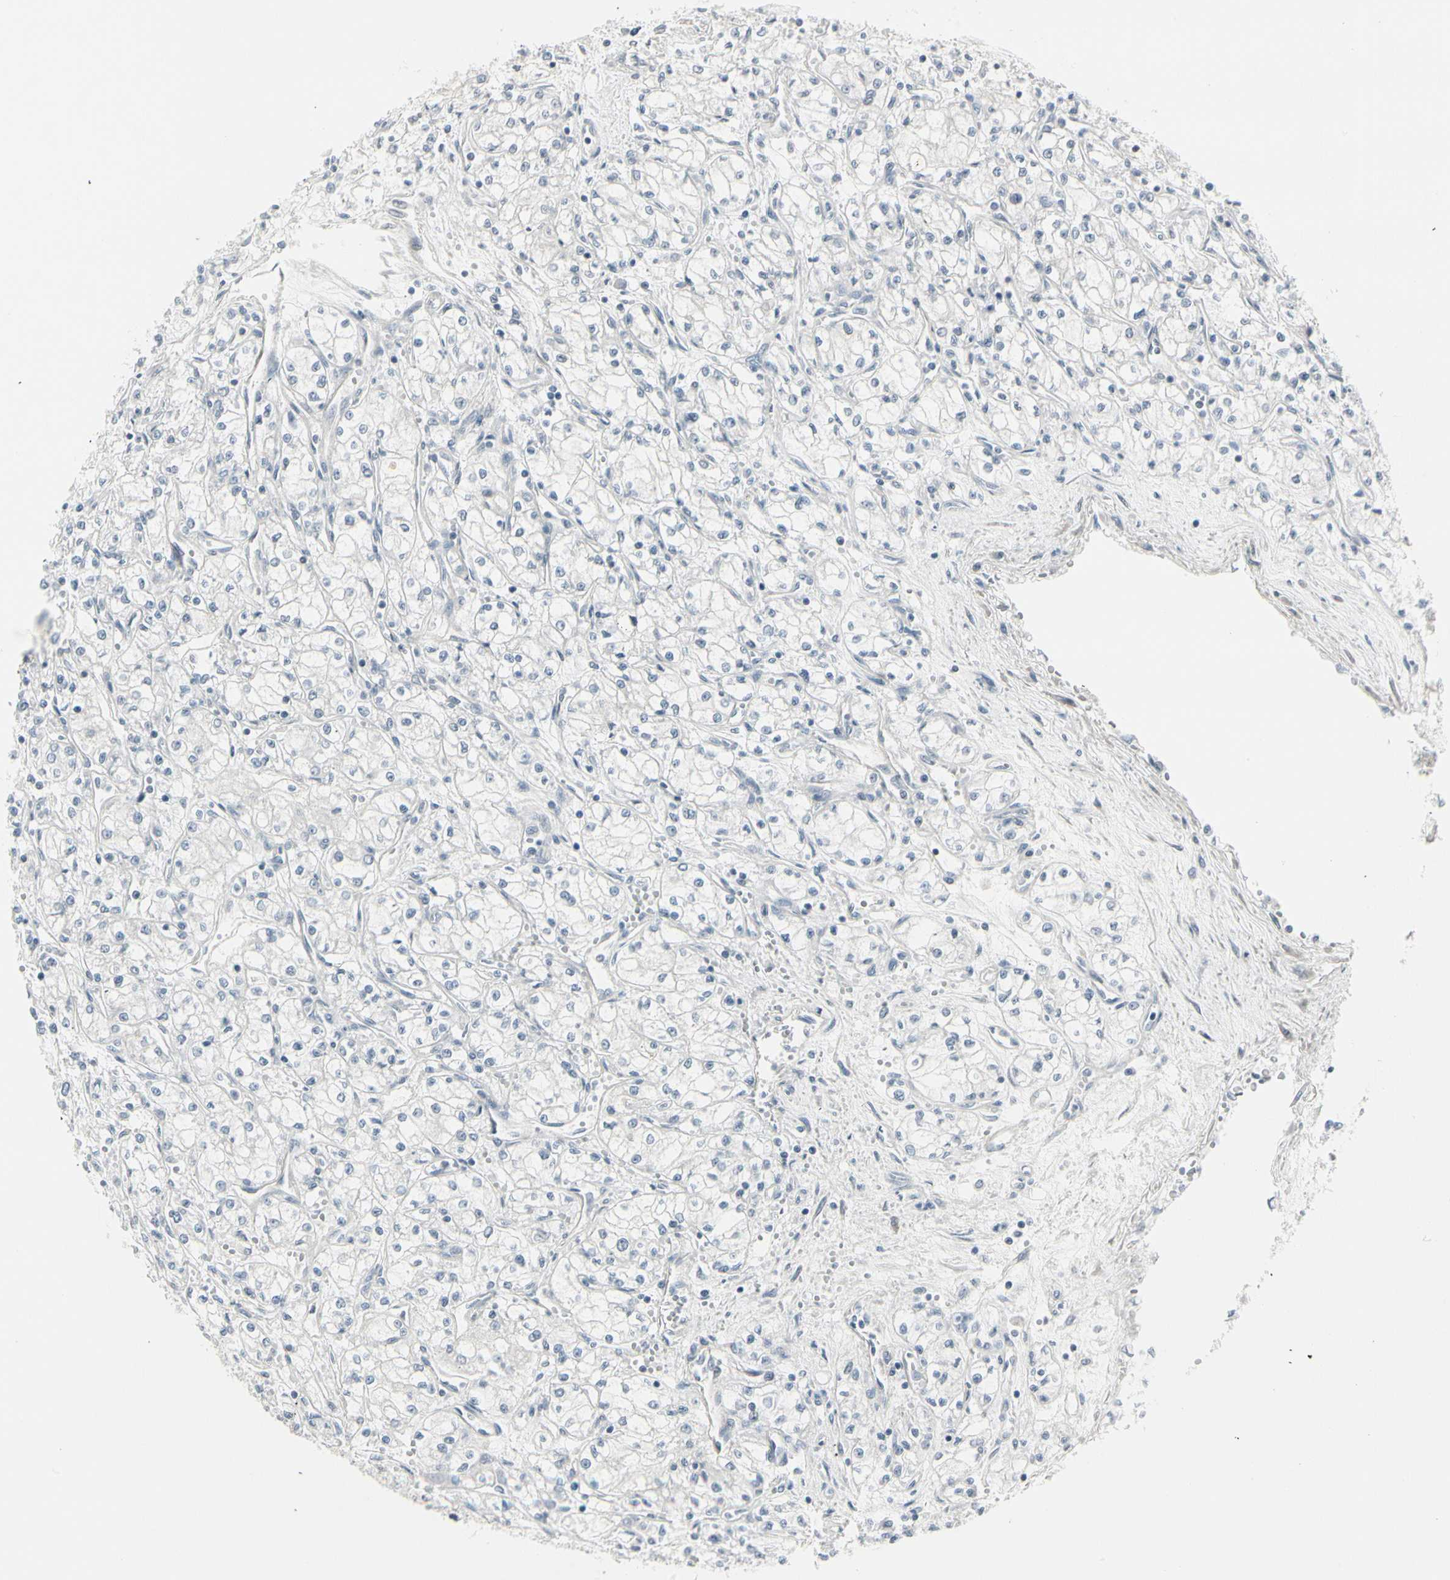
{"staining": {"intensity": "negative", "quantity": "none", "location": "none"}, "tissue": "renal cancer", "cell_type": "Tumor cells", "image_type": "cancer", "snomed": [{"axis": "morphology", "description": "Normal tissue, NOS"}, {"axis": "morphology", "description": "Adenocarcinoma, NOS"}, {"axis": "topography", "description": "Kidney"}], "caption": "This is an IHC photomicrograph of renal adenocarcinoma. There is no expression in tumor cells.", "gene": "DMPK", "patient": {"sex": "male", "age": 59}}